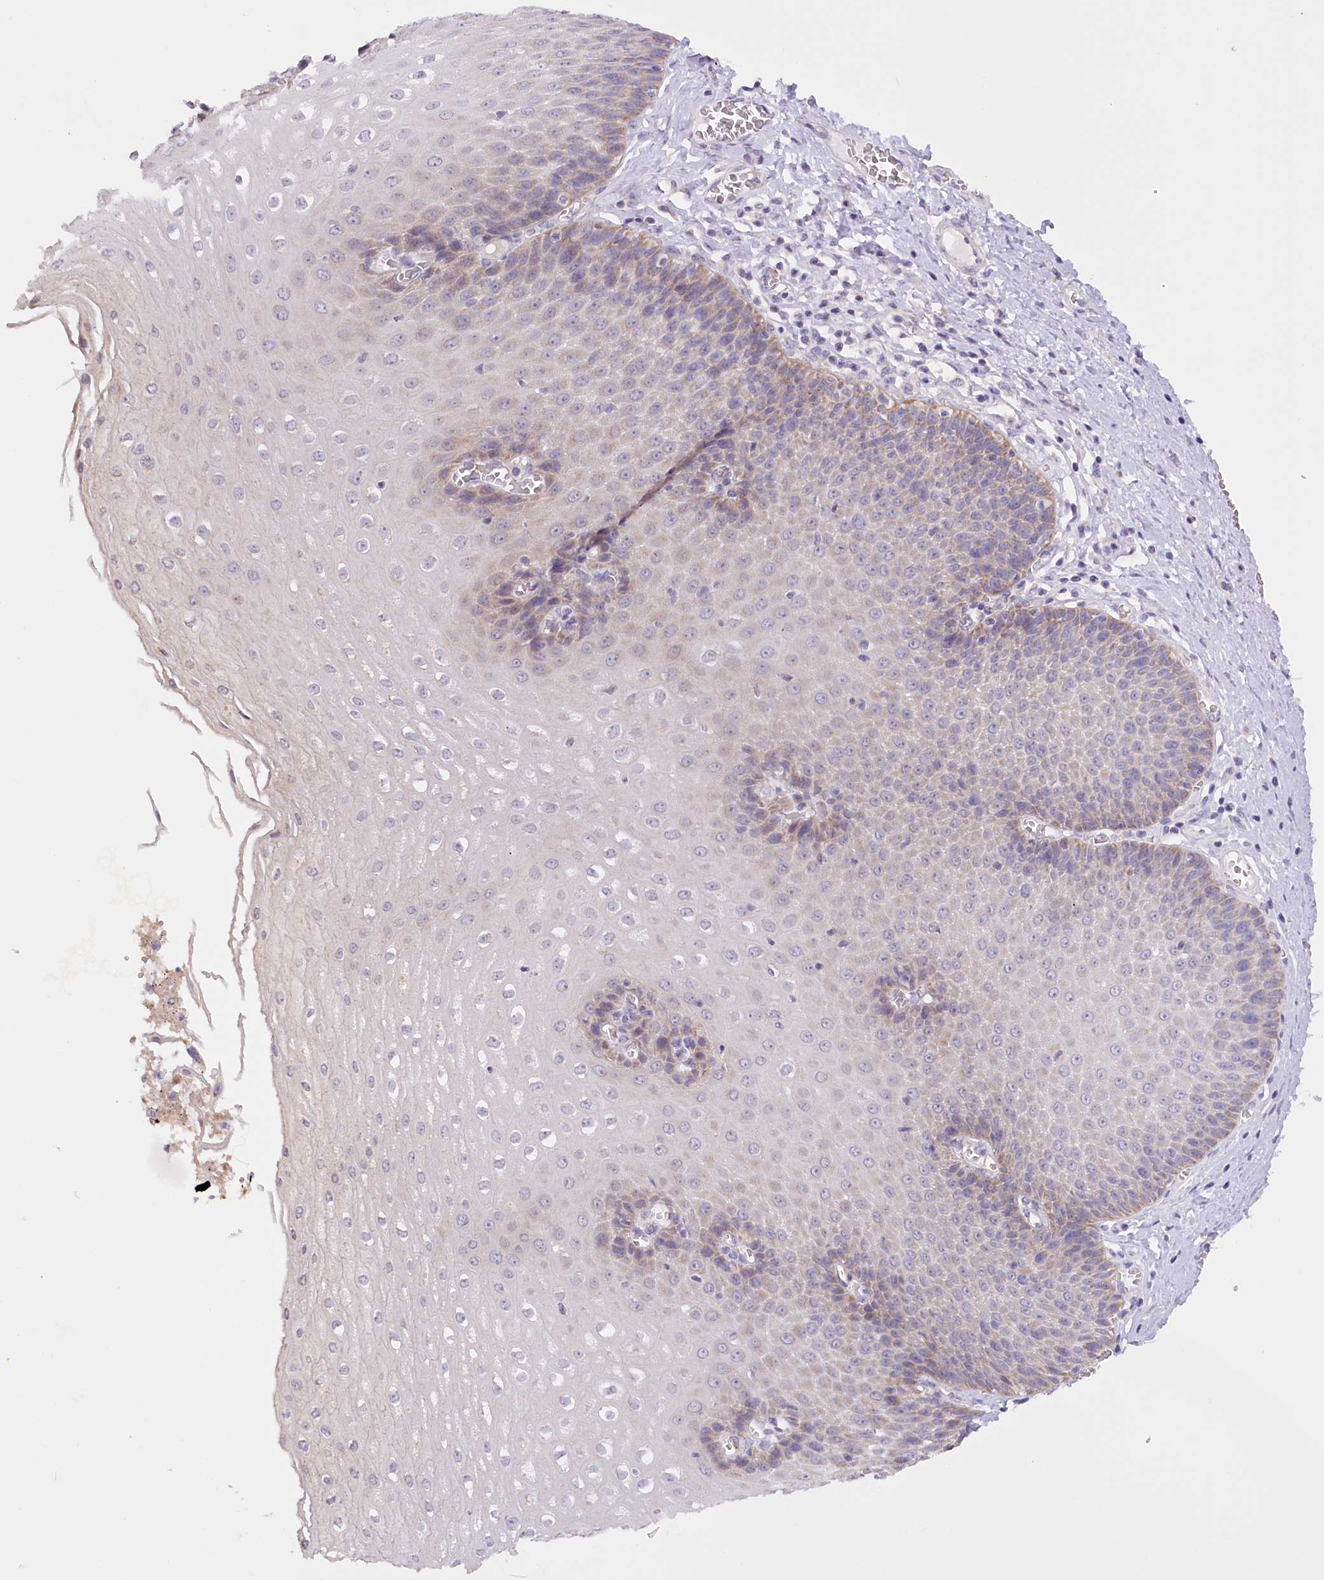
{"staining": {"intensity": "weak", "quantity": "<25%", "location": "cytoplasmic/membranous"}, "tissue": "esophagus", "cell_type": "Squamous epithelial cells", "image_type": "normal", "snomed": [{"axis": "morphology", "description": "Normal tissue, NOS"}, {"axis": "topography", "description": "Esophagus"}], "caption": "A high-resolution image shows immunohistochemistry staining of unremarkable esophagus, which demonstrates no significant expression in squamous epithelial cells.", "gene": "DCUN1D1", "patient": {"sex": "male", "age": 60}}